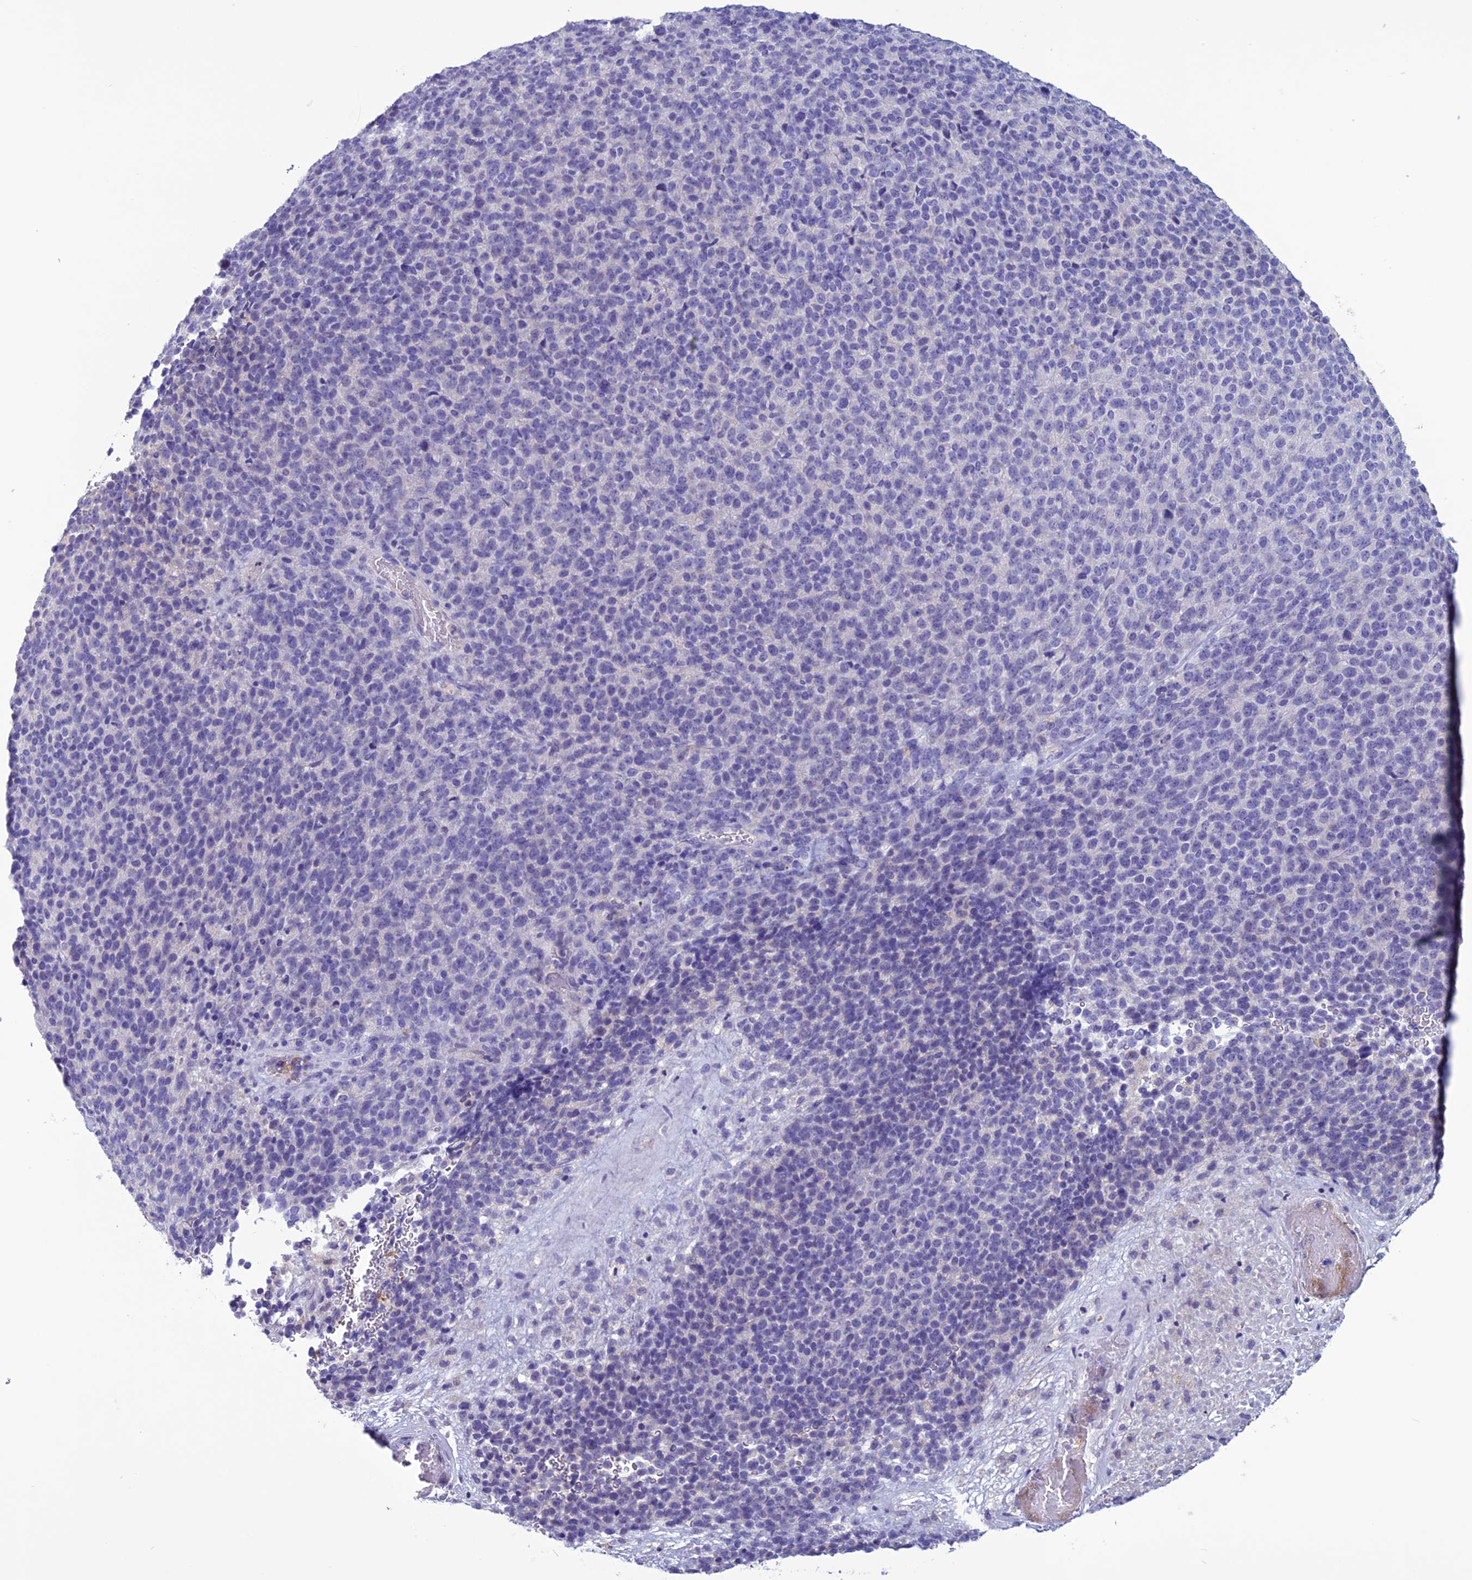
{"staining": {"intensity": "negative", "quantity": "none", "location": "none"}, "tissue": "melanoma", "cell_type": "Tumor cells", "image_type": "cancer", "snomed": [{"axis": "morphology", "description": "Malignant melanoma, Metastatic site"}, {"axis": "topography", "description": "Brain"}], "caption": "Immunohistochemistry (IHC) histopathology image of malignant melanoma (metastatic site) stained for a protein (brown), which displays no expression in tumor cells.", "gene": "CLEC2L", "patient": {"sex": "female", "age": 56}}